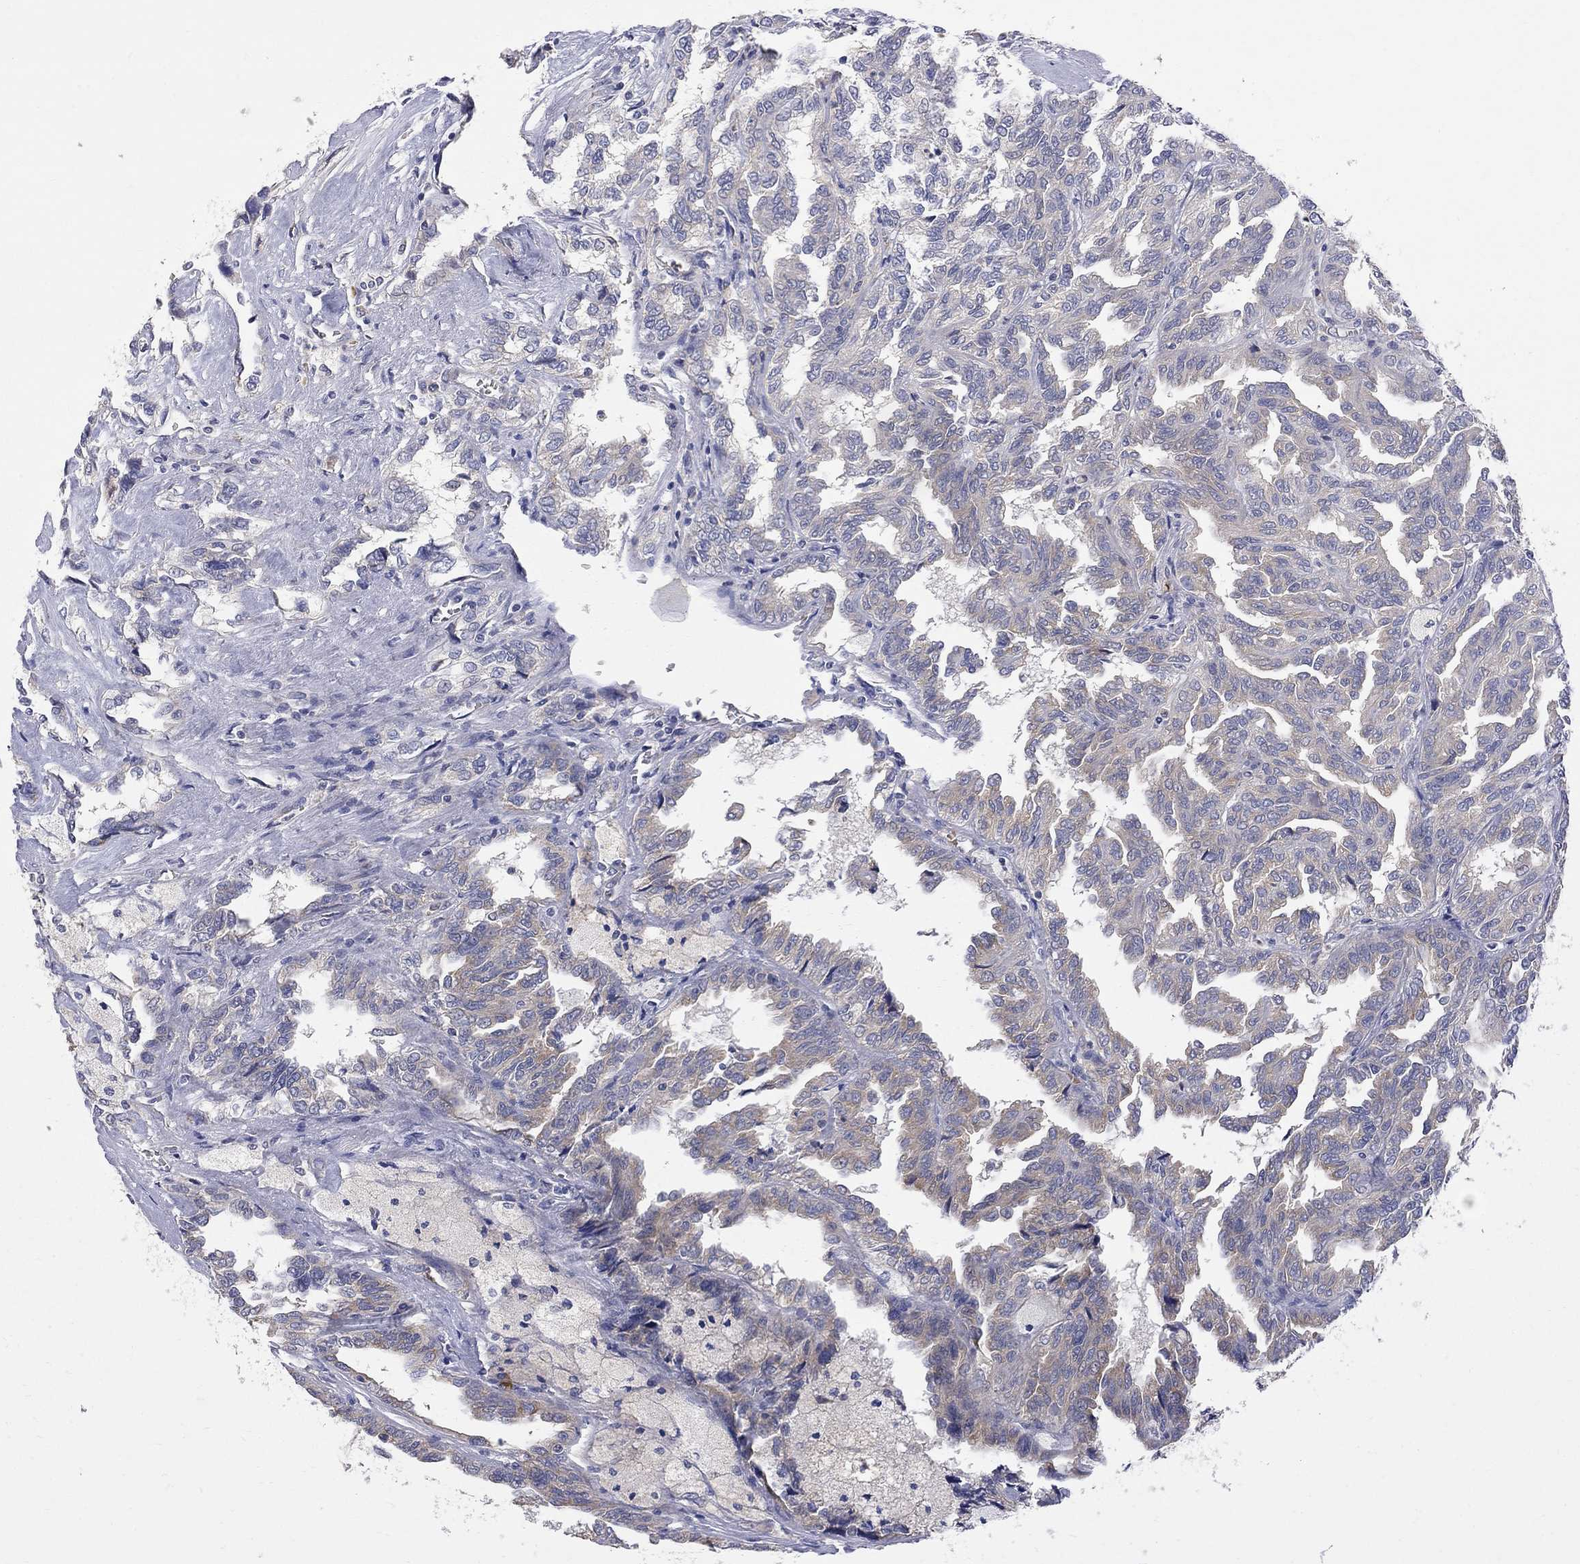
{"staining": {"intensity": "weak", "quantity": "25%-75%", "location": "cytoplasmic/membranous"}, "tissue": "renal cancer", "cell_type": "Tumor cells", "image_type": "cancer", "snomed": [{"axis": "morphology", "description": "Adenocarcinoma, NOS"}, {"axis": "topography", "description": "Kidney"}], "caption": "Weak cytoplasmic/membranous positivity is seen in about 25%-75% of tumor cells in renal cancer (adenocarcinoma).", "gene": "CASTOR1", "patient": {"sex": "male", "age": 79}}